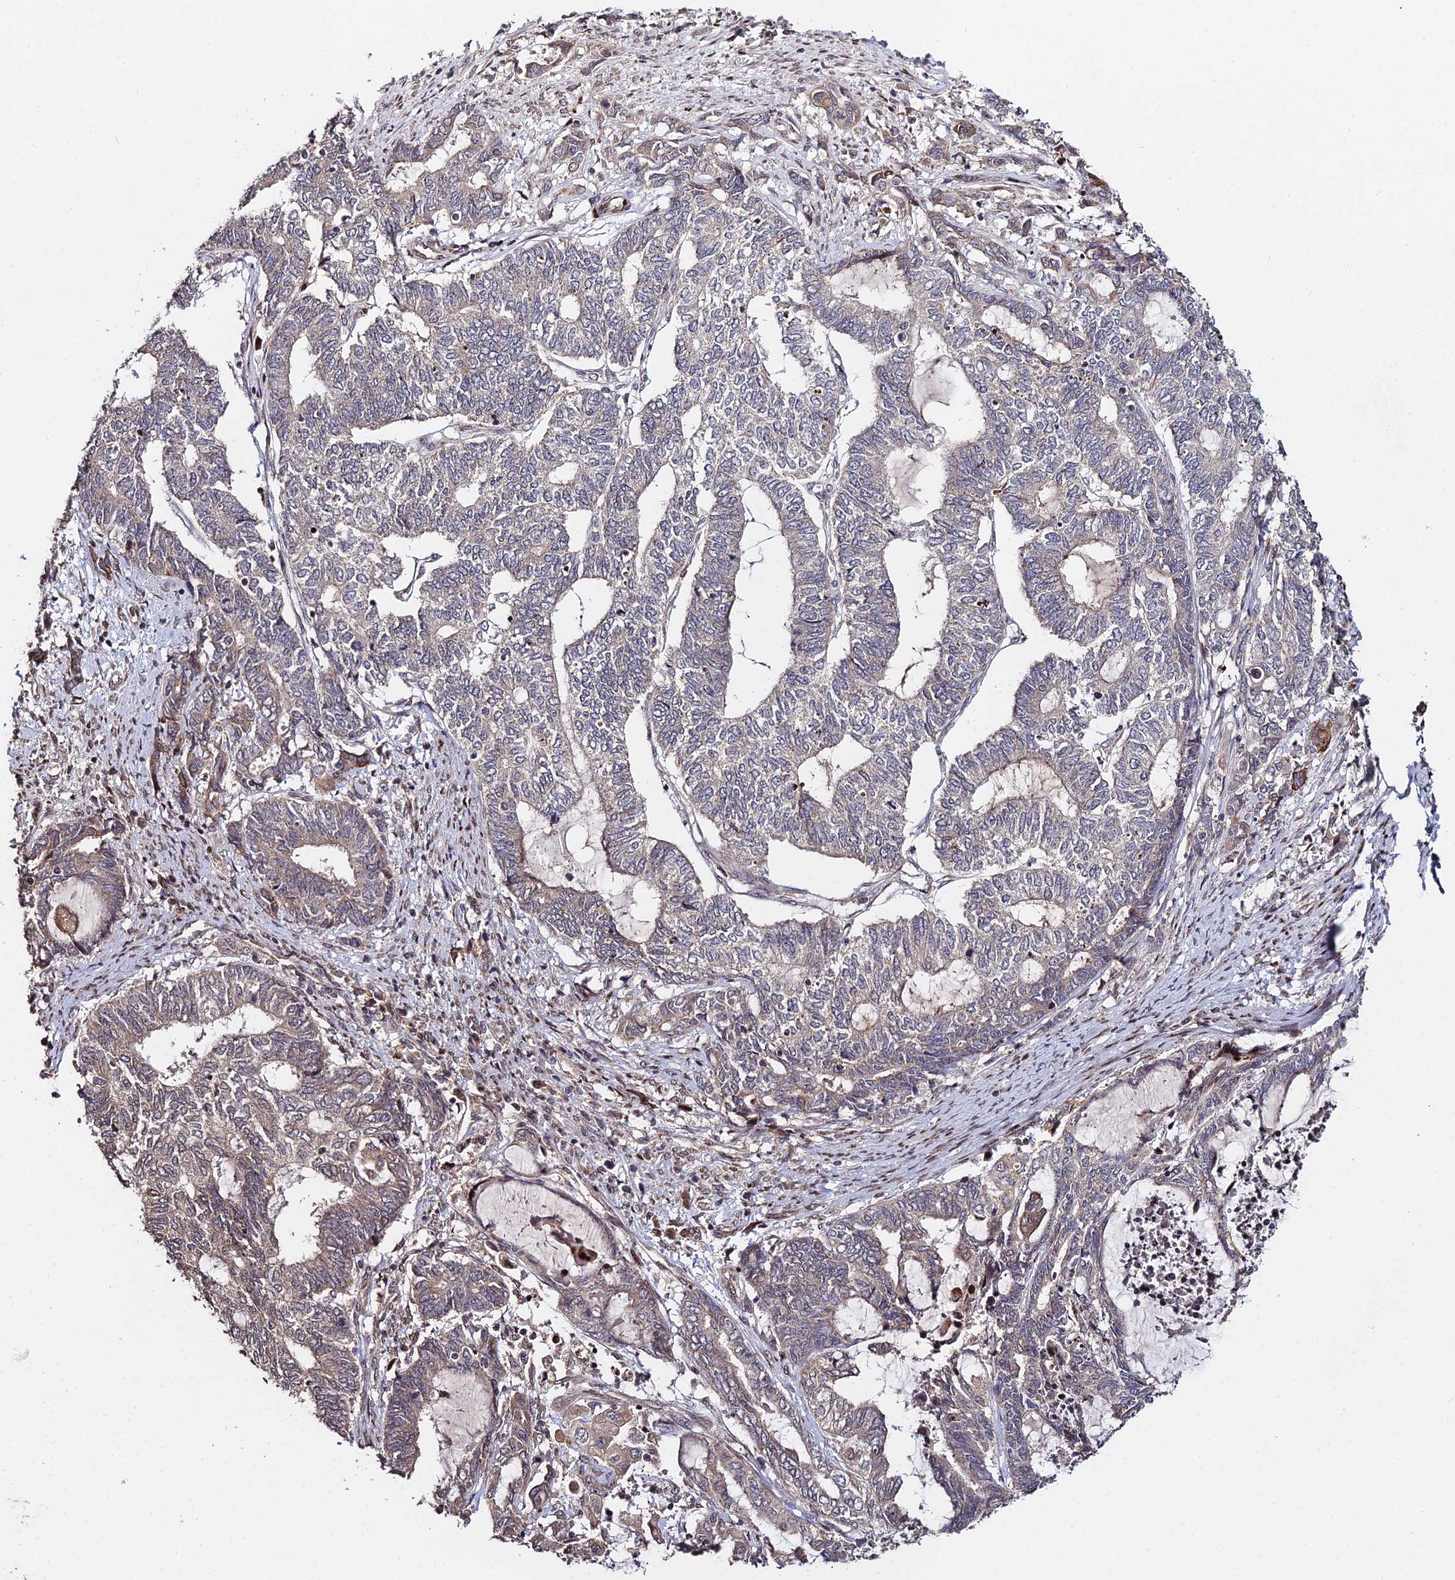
{"staining": {"intensity": "weak", "quantity": "25%-75%", "location": "cytoplasmic/membranous"}, "tissue": "endometrial cancer", "cell_type": "Tumor cells", "image_type": "cancer", "snomed": [{"axis": "morphology", "description": "Adenocarcinoma, NOS"}, {"axis": "topography", "description": "Uterus"}, {"axis": "topography", "description": "Endometrium"}], "caption": "Adenocarcinoma (endometrial) was stained to show a protein in brown. There is low levels of weak cytoplasmic/membranous staining in approximately 25%-75% of tumor cells.", "gene": "RBMS2", "patient": {"sex": "female", "age": 70}}